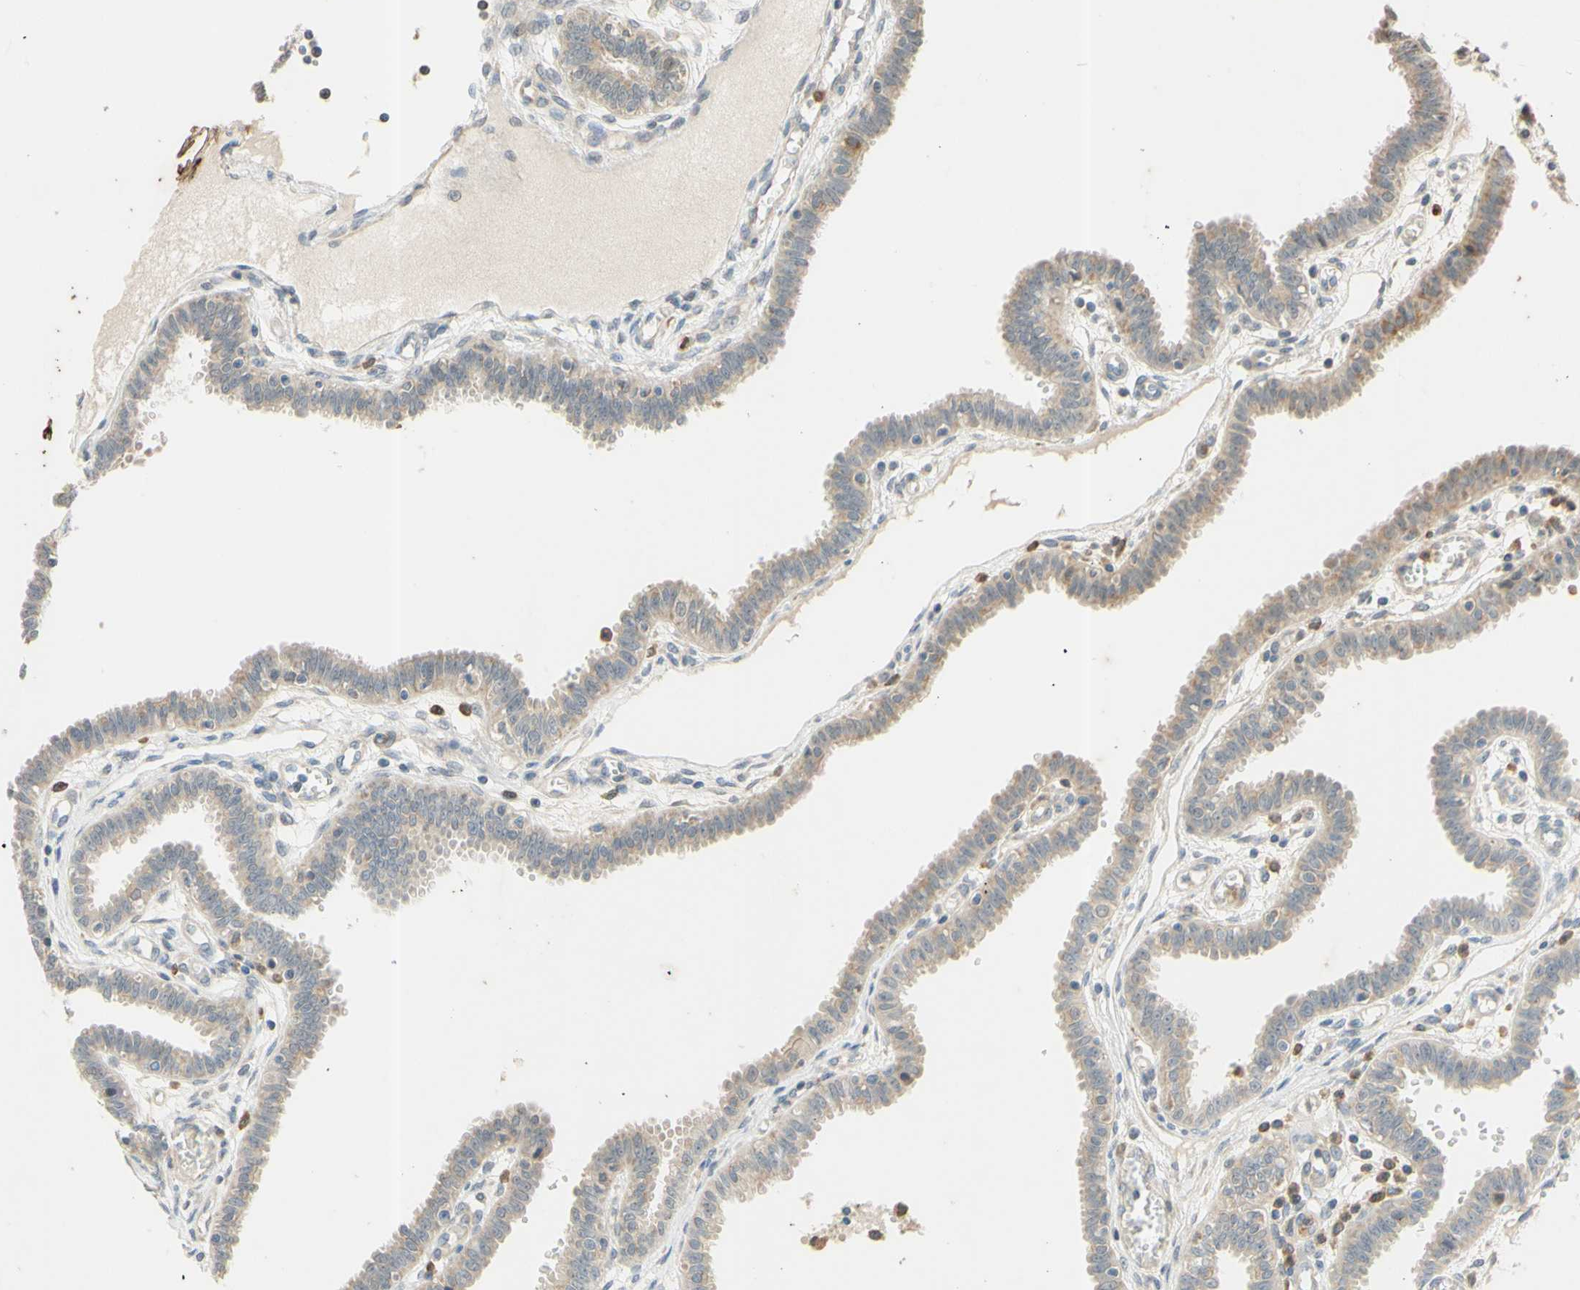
{"staining": {"intensity": "weak", "quantity": ">75%", "location": "cytoplasmic/membranous"}, "tissue": "fallopian tube", "cell_type": "Glandular cells", "image_type": "normal", "snomed": [{"axis": "morphology", "description": "Normal tissue, NOS"}, {"axis": "topography", "description": "Fallopian tube"}], "caption": "A high-resolution micrograph shows IHC staining of benign fallopian tube, which reveals weak cytoplasmic/membranous expression in approximately >75% of glandular cells.", "gene": "GATA1", "patient": {"sex": "female", "age": 32}}